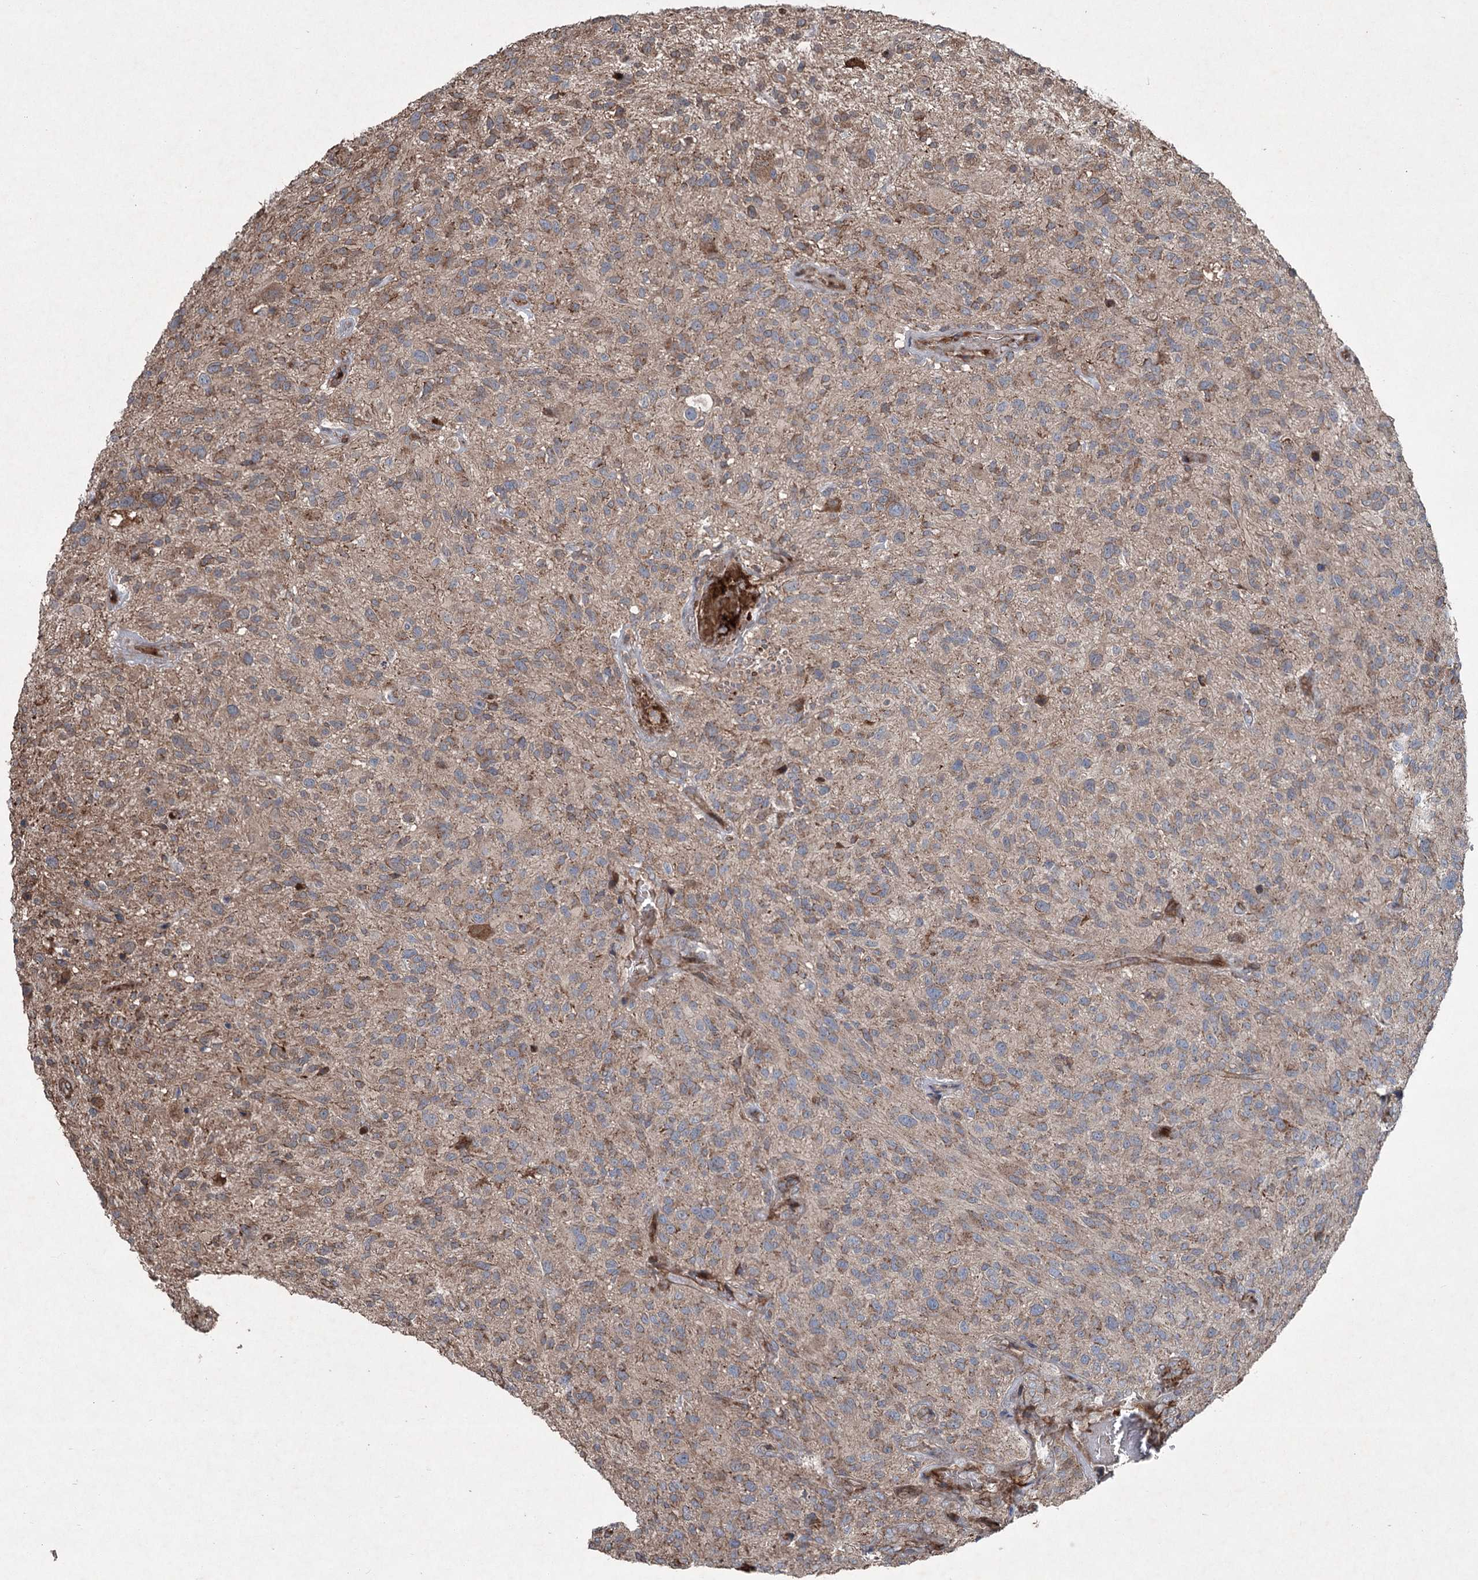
{"staining": {"intensity": "negative", "quantity": "none", "location": "none"}, "tissue": "glioma", "cell_type": "Tumor cells", "image_type": "cancer", "snomed": [{"axis": "morphology", "description": "Glioma, malignant, High grade"}, {"axis": "topography", "description": "Brain"}], "caption": "Immunohistochemistry (IHC) photomicrograph of human glioma stained for a protein (brown), which exhibits no staining in tumor cells. (DAB (3,3'-diaminobenzidine) IHC visualized using brightfield microscopy, high magnification).", "gene": "SERINC5", "patient": {"sex": "male", "age": 47}}